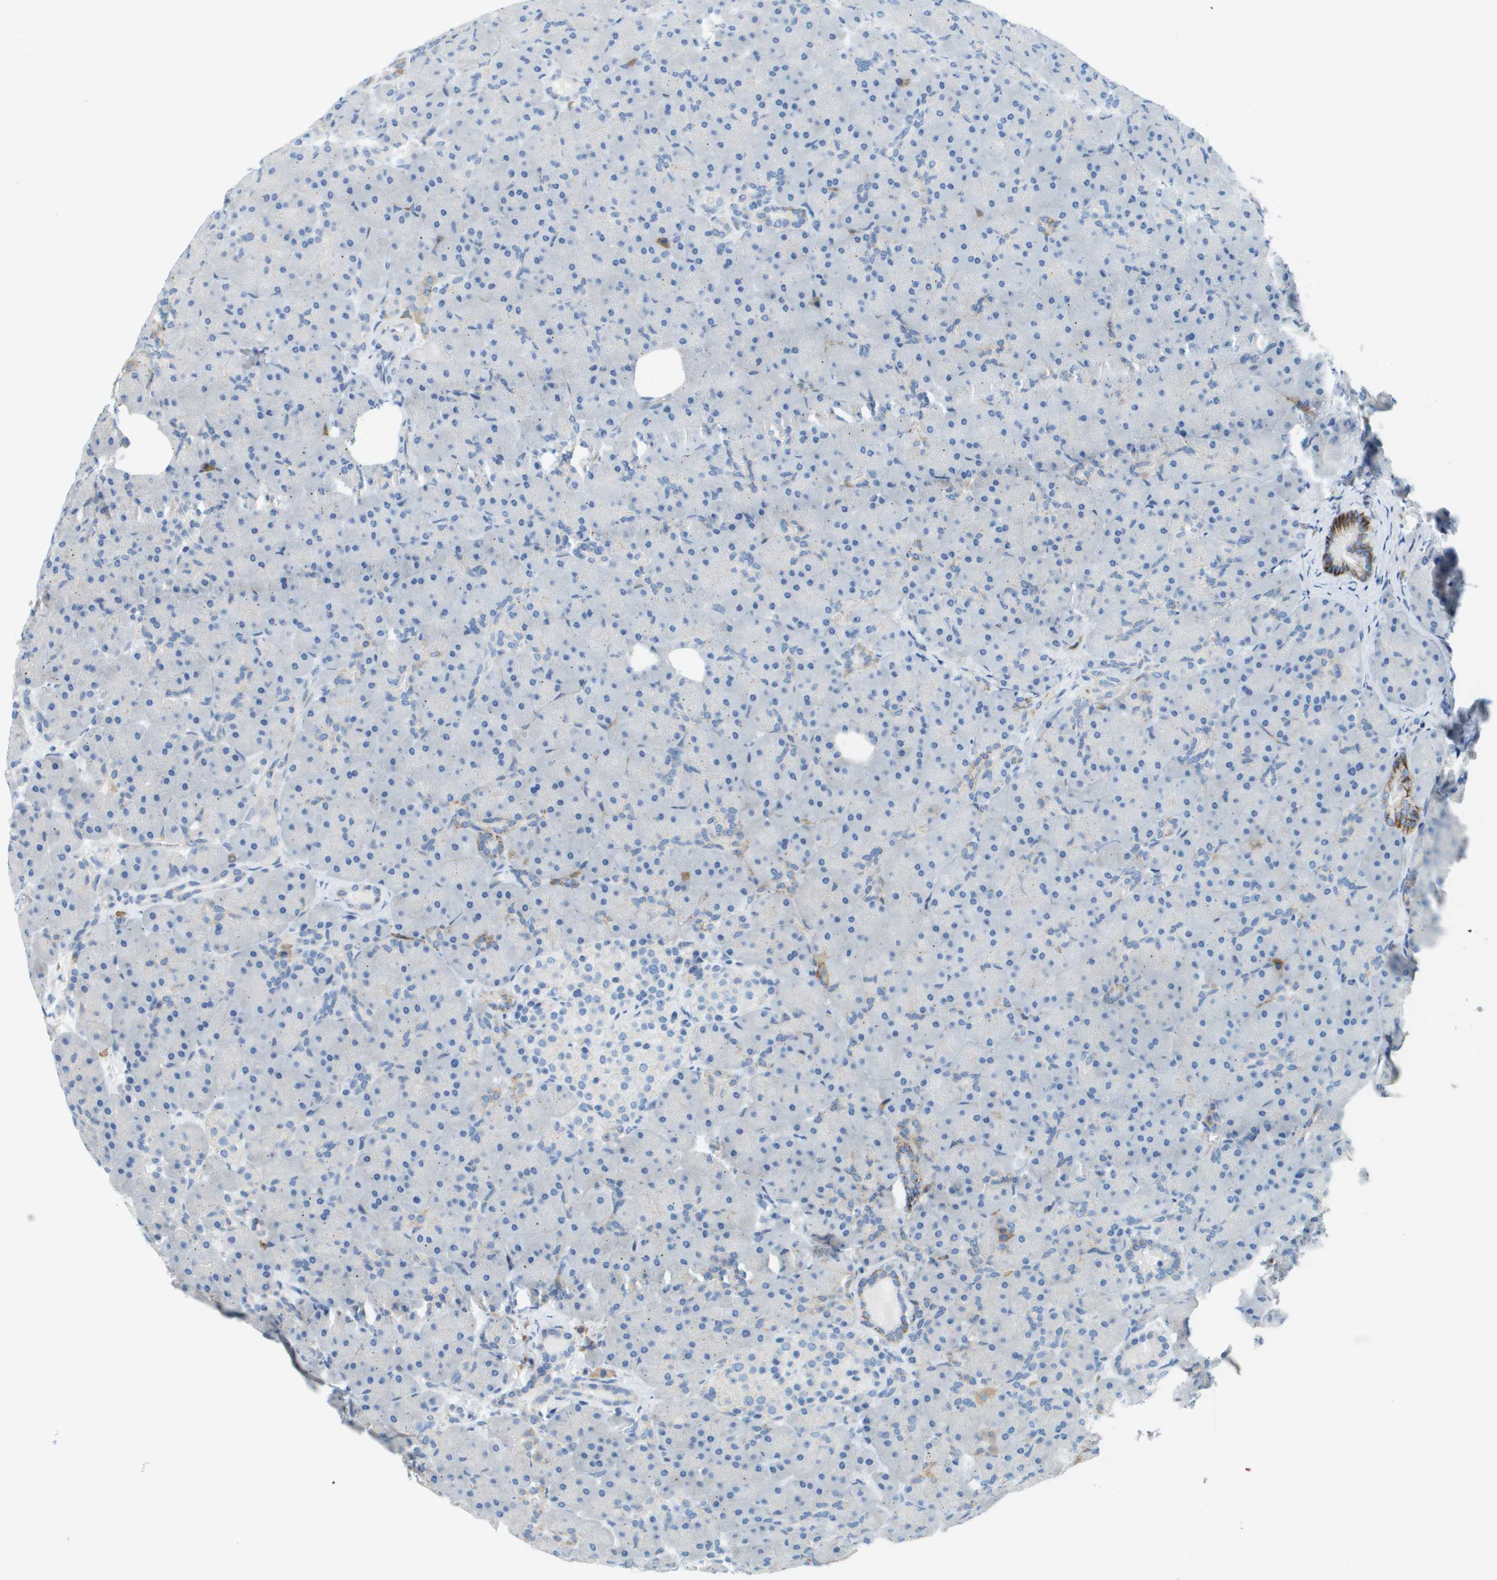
{"staining": {"intensity": "moderate", "quantity": "<25%", "location": "cytoplasmic/membranous"}, "tissue": "pancreas", "cell_type": "Exocrine glandular cells", "image_type": "normal", "snomed": [{"axis": "morphology", "description": "Normal tissue, NOS"}, {"axis": "topography", "description": "Pancreas"}], "caption": "IHC micrograph of benign pancreas: human pancreas stained using immunohistochemistry (IHC) shows low levels of moderate protein expression localized specifically in the cytoplasmic/membranous of exocrine glandular cells, appearing as a cytoplasmic/membranous brown color.", "gene": "SDC1", "patient": {"sex": "male", "age": 66}}